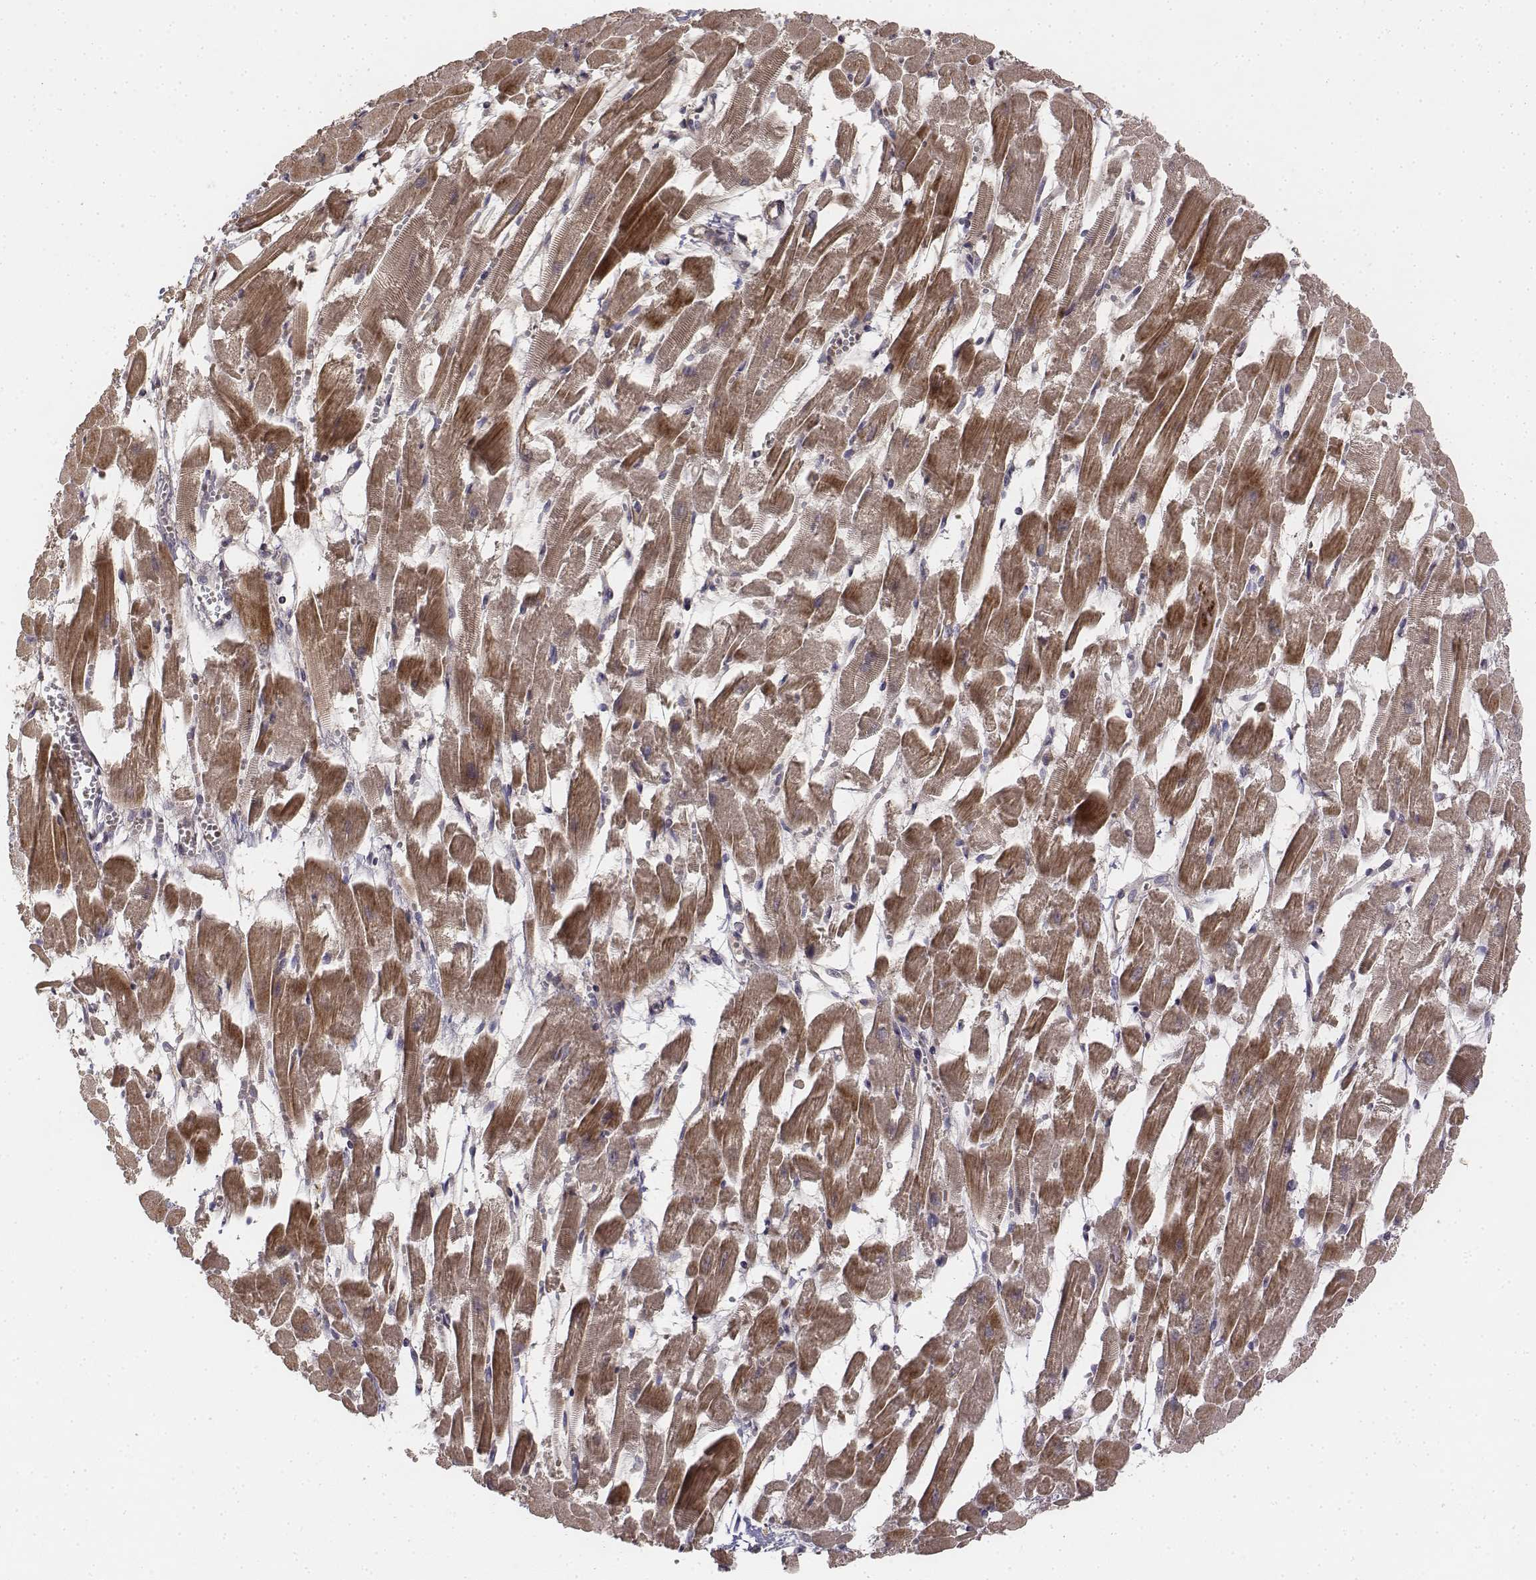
{"staining": {"intensity": "moderate", "quantity": ">75%", "location": "cytoplasmic/membranous"}, "tissue": "heart muscle", "cell_type": "Cardiomyocytes", "image_type": "normal", "snomed": [{"axis": "morphology", "description": "Normal tissue, NOS"}, {"axis": "topography", "description": "Heart"}], "caption": "IHC histopathology image of unremarkable human heart muscle stained for a protein (brown), which exhibits medium levels of moderate cytoplasmic/membranous positivity in approximately >75% of cardiomyocytes.", "gene": "FBXO21", "patient": {"sex": "female", "age": 52}}